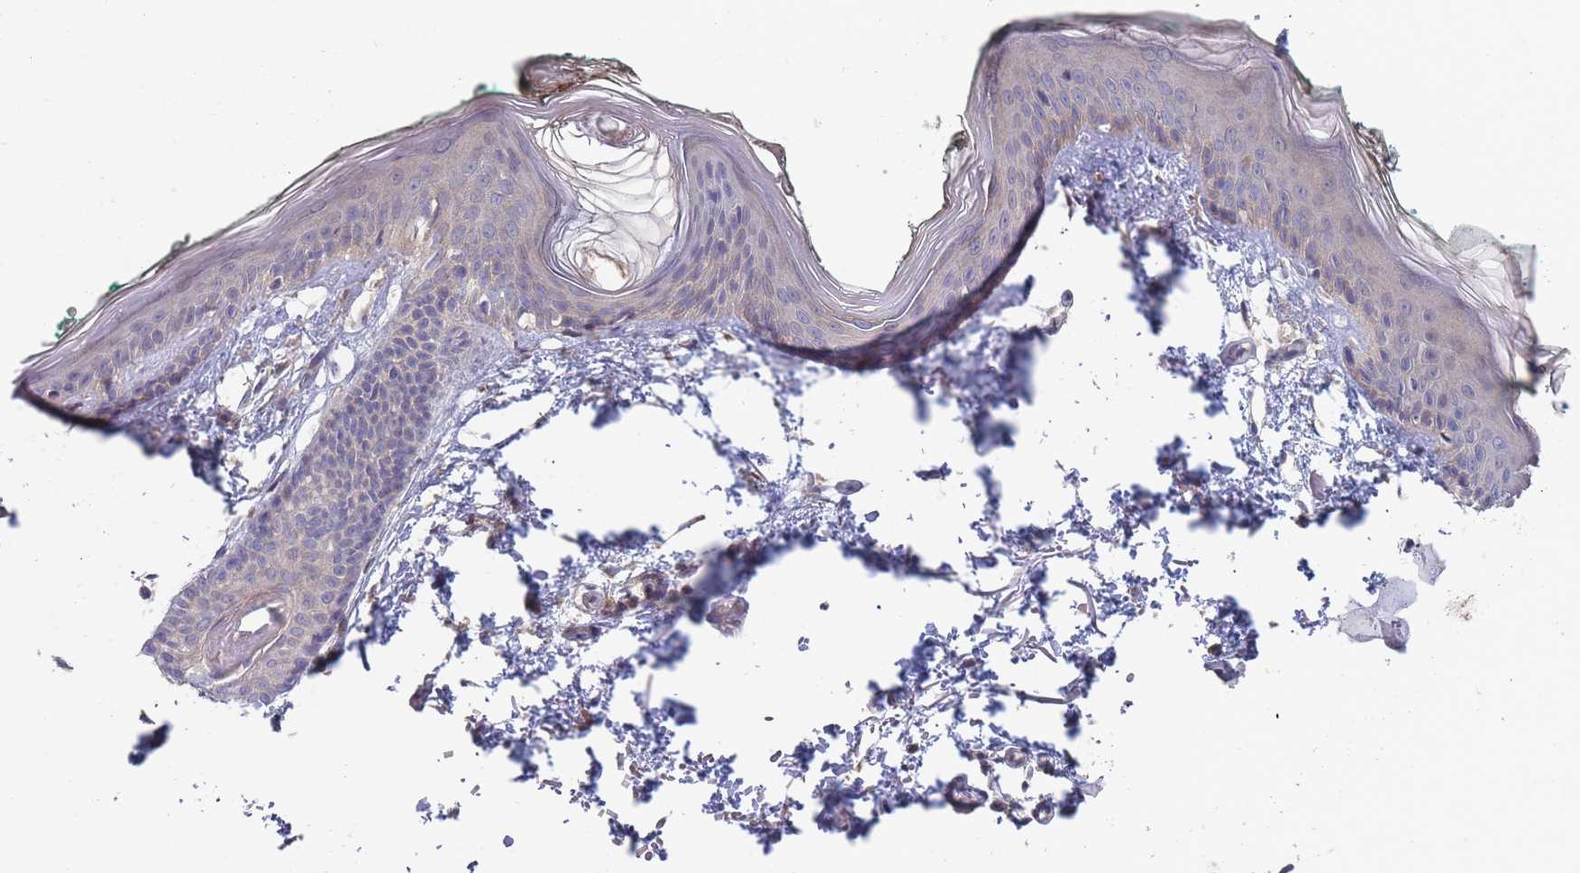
{"staining": {"intensity": "negative", "quantity": "none", "location": "none"}, "tissue": "skin", "cell_type": "Fibroblasts", "image_type": "normal", "snomed": [{"axis": "morphology", "description": "Normal tissue, NOS"}, {"axis": "morphology", "description": "Malignant melanoma, NOS"}, {"axis": "topography", "description": "Skin"}], "caption": "IHC photomicrograph of normal human skin stained for a protein (brown), which demonstrates no positivity in fibroblasts. (DAB (3,3'-diaminobenzidine) immunohistochemistry (IHC) visualized using brightfield microscopy, high magnification).", "gene": "SLC35F5", "patient": {"sex": "male", "age": 62}}